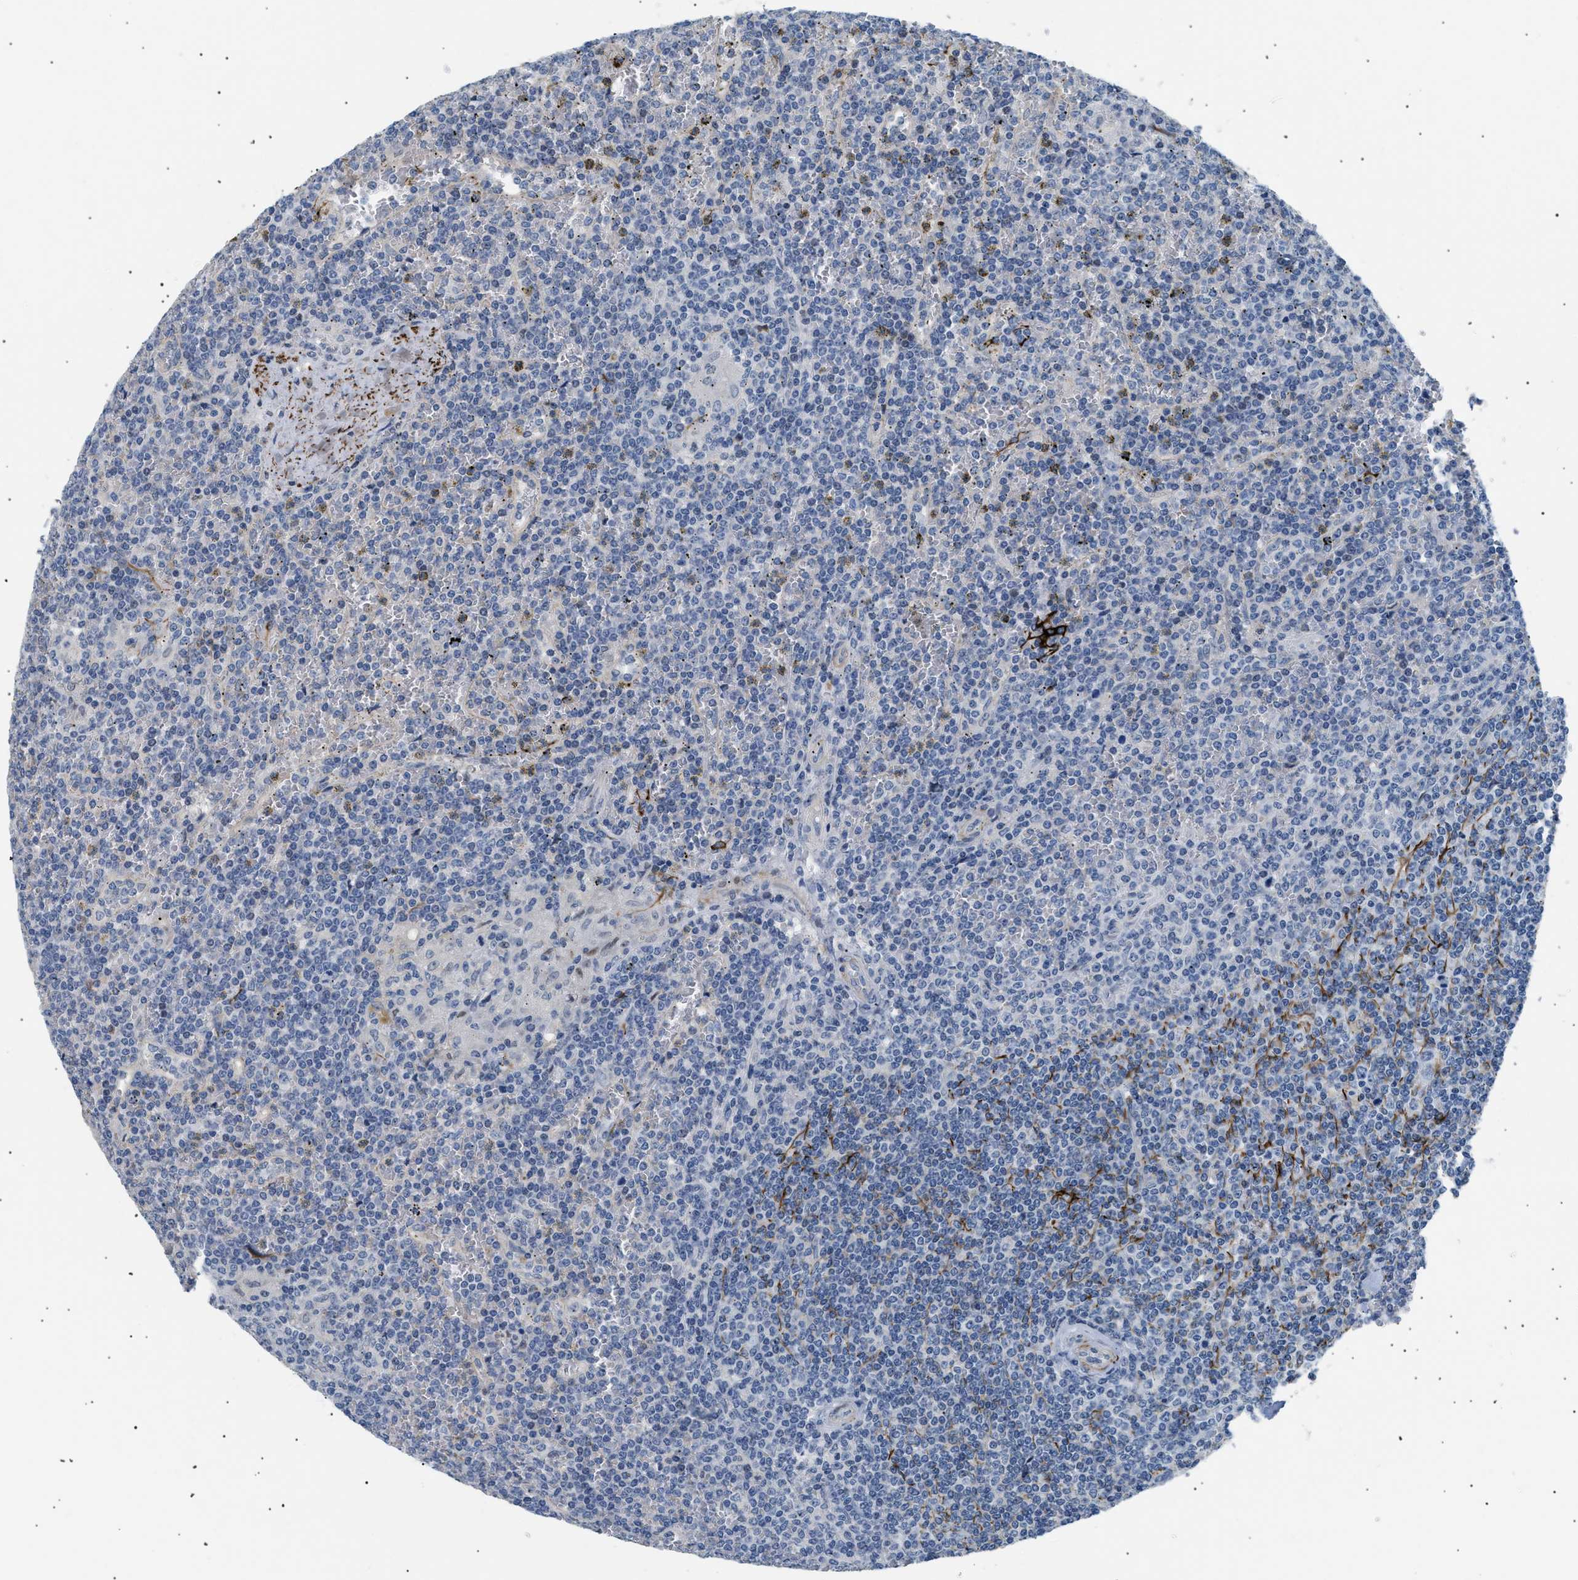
{"staining": {"intensity": "negative", "quantity": "none", "location": "none"}, "tissue": "lymphoma", "cell_type": "Tumor cells", "image_type": "cancer", "snomed": [{"axis": "morphology", "description": "Malignant lymphoma, non-Hodgkin's type, Low grade"}, {"axis": "topography", "description": "Spleen"}], "caption": "This is a histopathology image of IHC staining of lymphoma, which shows no positivity in tumor cells.", "gene": "ICA1", "patient": {"sex": "female", "age": 19}}